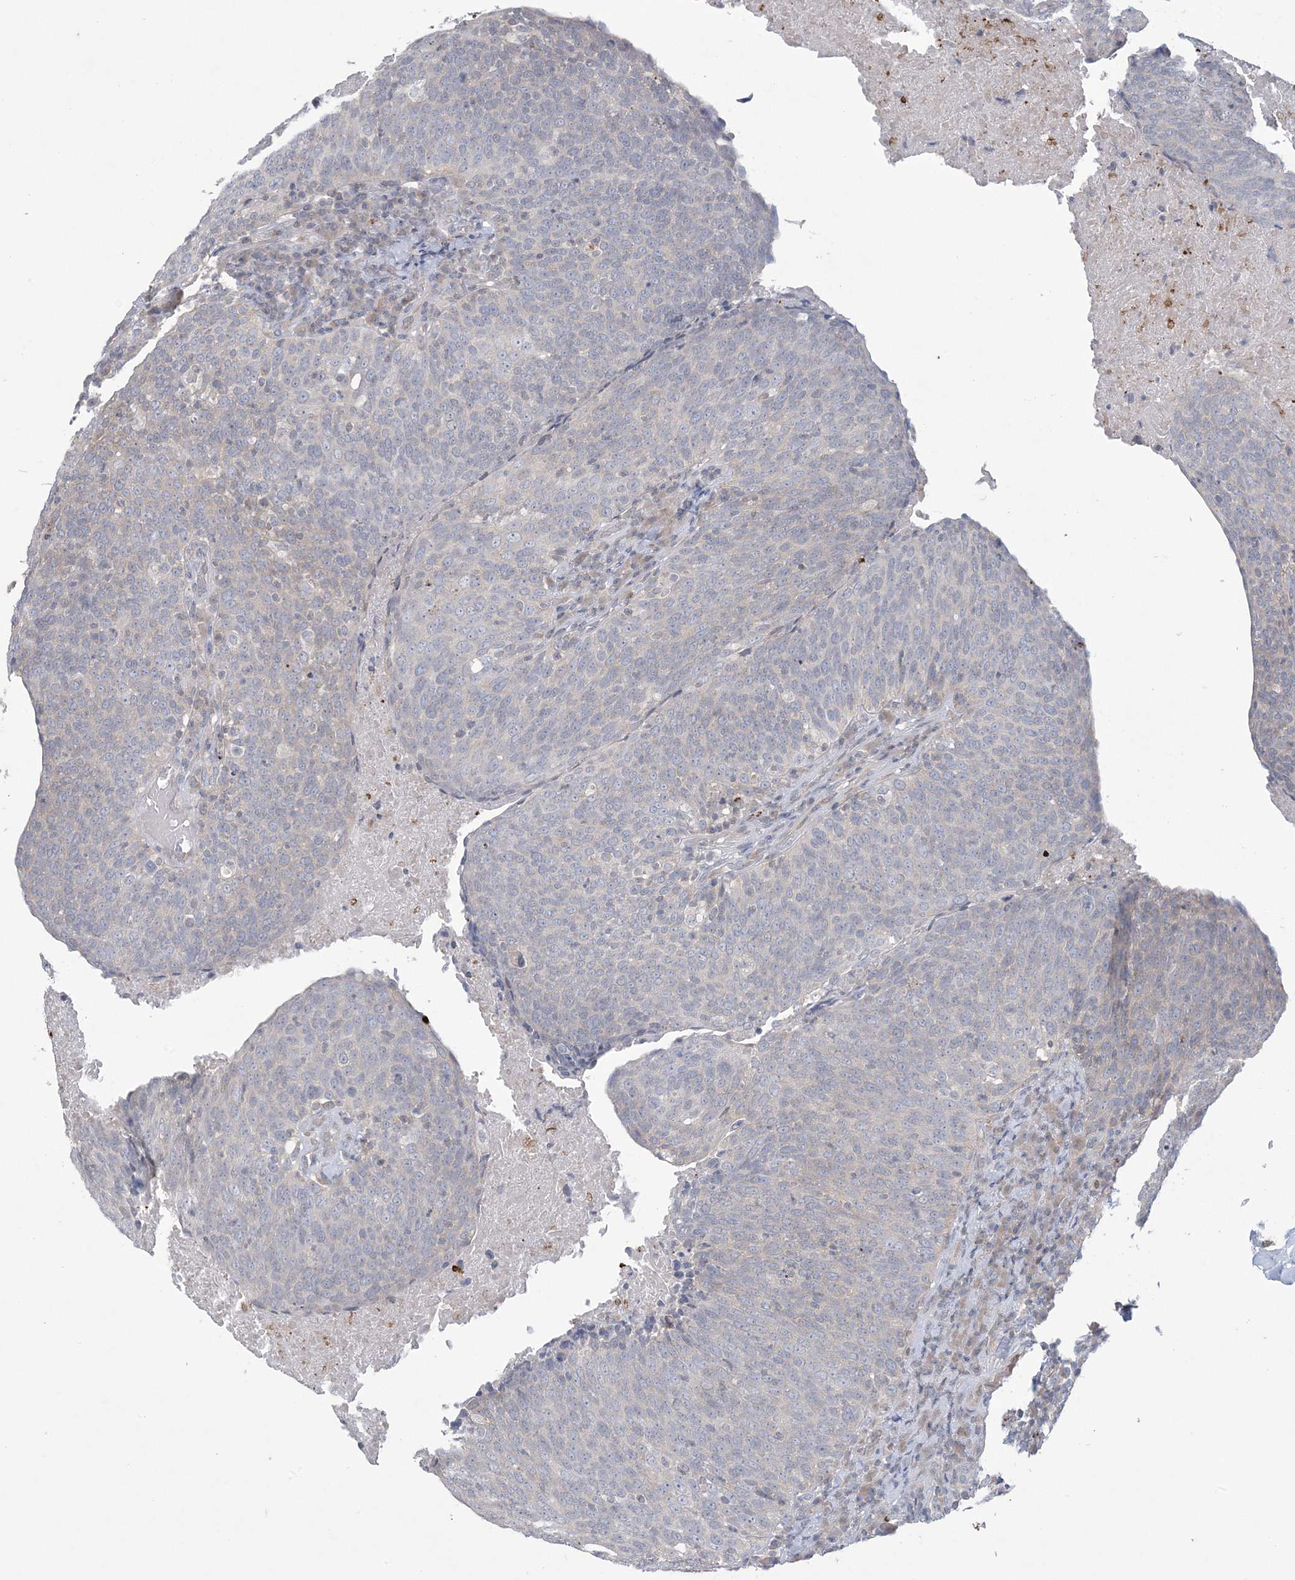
{"staining": {"intensity": "negative", "quantity": "none", "location": "none"}, "tissue": "head and neck cancer", "cell_type": "Tumor cells", "image_type": "cancer", "snomed": [{"axis": "morphology", "description": "Squamous cell carcinoma, NOS"}, {"axis": "morphology", "description": "Squamous cell carcinoma, metastatic, NOS"}, {"axis": "topography", "description": "Lymph node"}, {"axis": "topography", "description": "Head-Neck"}], "caption": "This is an immunohistochemistry (IHC) micrograph of head and neck cancer. There is no positivity in tumor cells.", "gene": "KIF3A", "patient": {"sex": "male", "age": 62}}